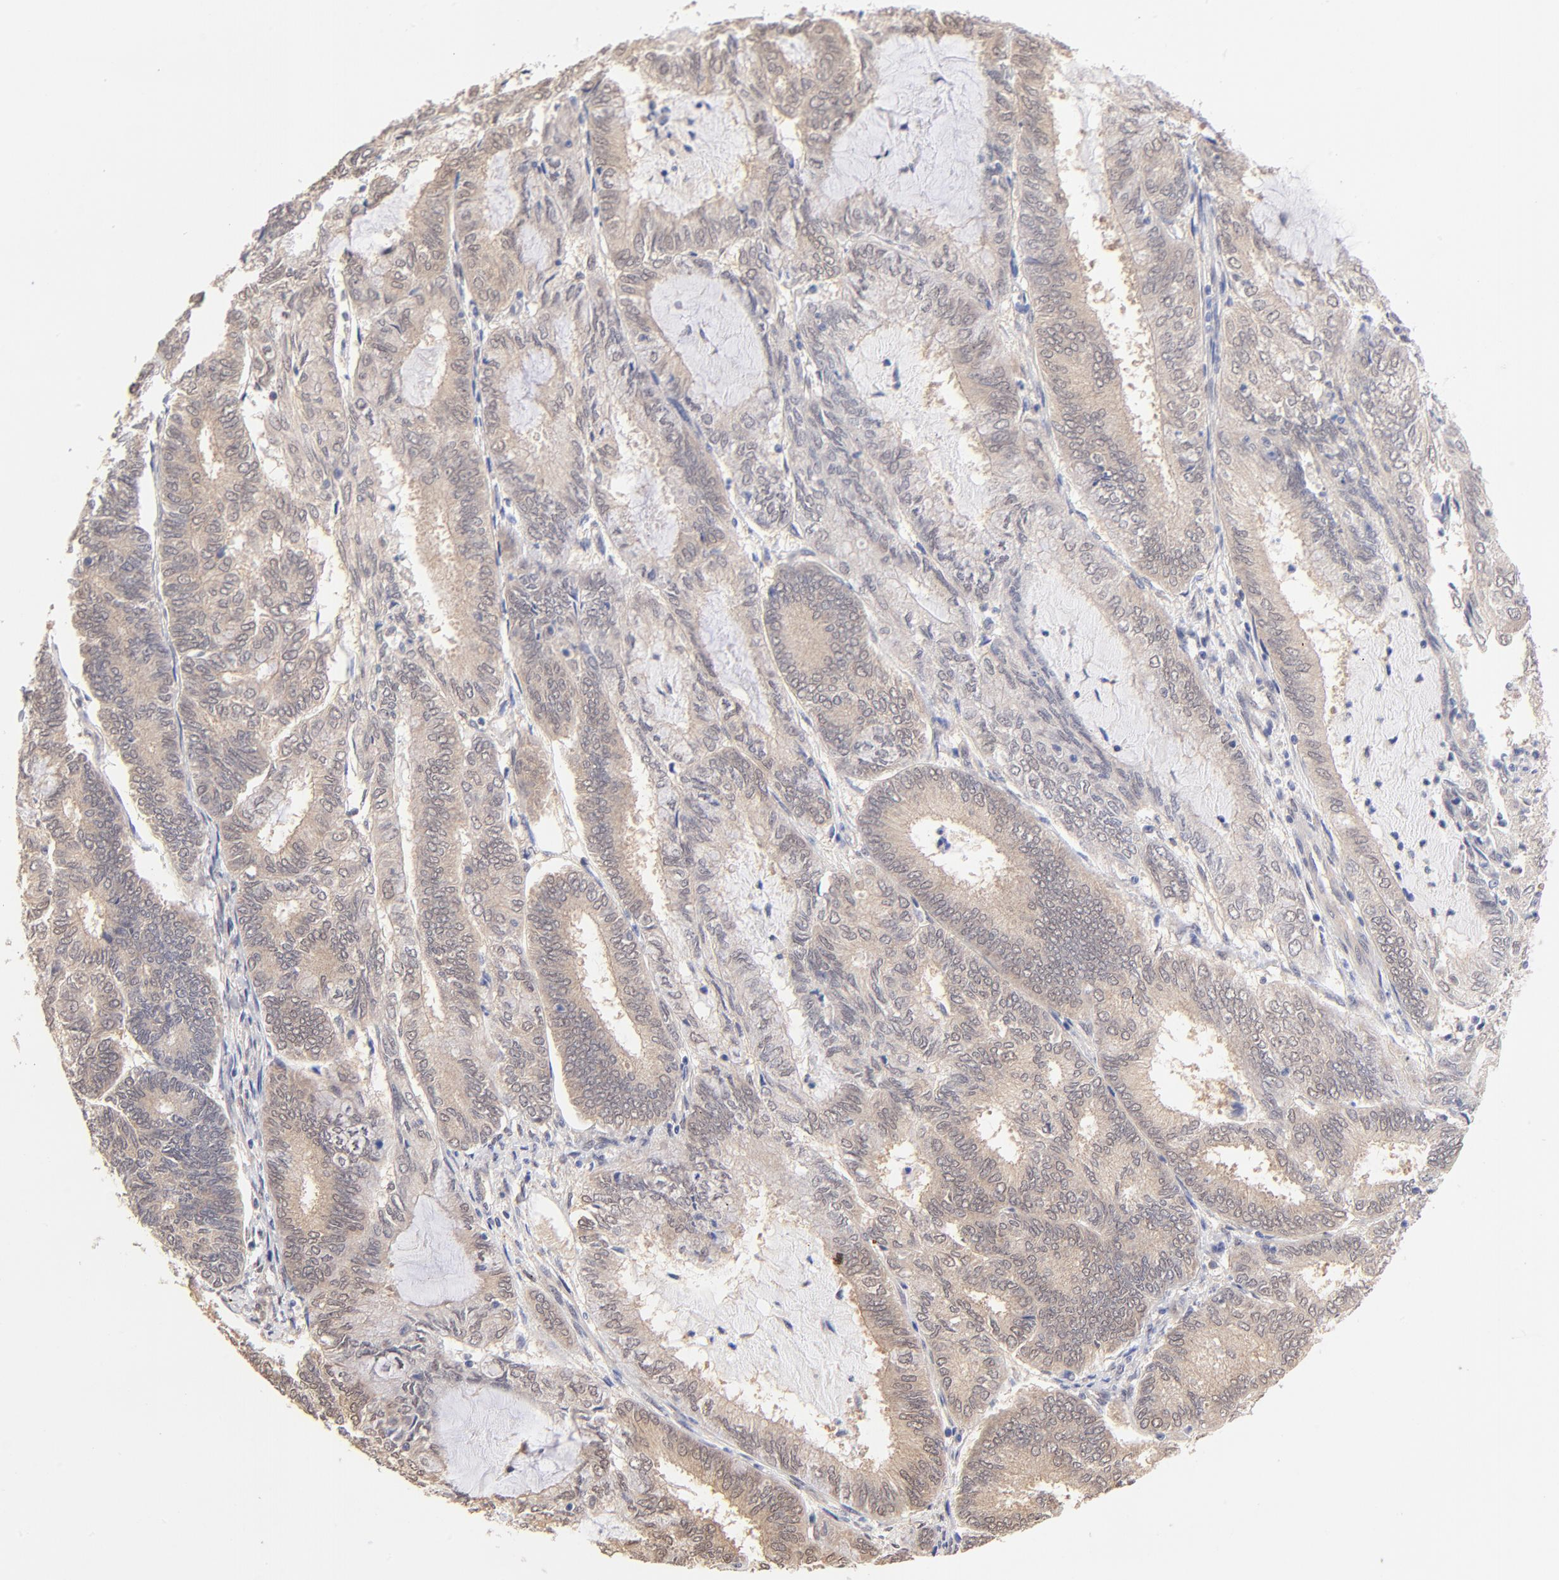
{"staining": {"intensity": "weak", "quantity": ">75%", "location": "cytoplasmic/membranous"}, "tissue": "endometrial cancer", "cell_type": "Tumor cells", "image_type": "cancer", "snomed": [{"axis": "morphology", "description": "Adenocarcinoma, NOS"}, {"axis": "topography", "description": "Endometrium"}], "caption": "Human endometrial adenocarcinoma stained for a protein (brown) exhibits weak cytoplasmic/membranous positive positivity in about >75% of tumor cells.", "gene": "TXNL1", "patient": {"sex": "female", "age": 59}}